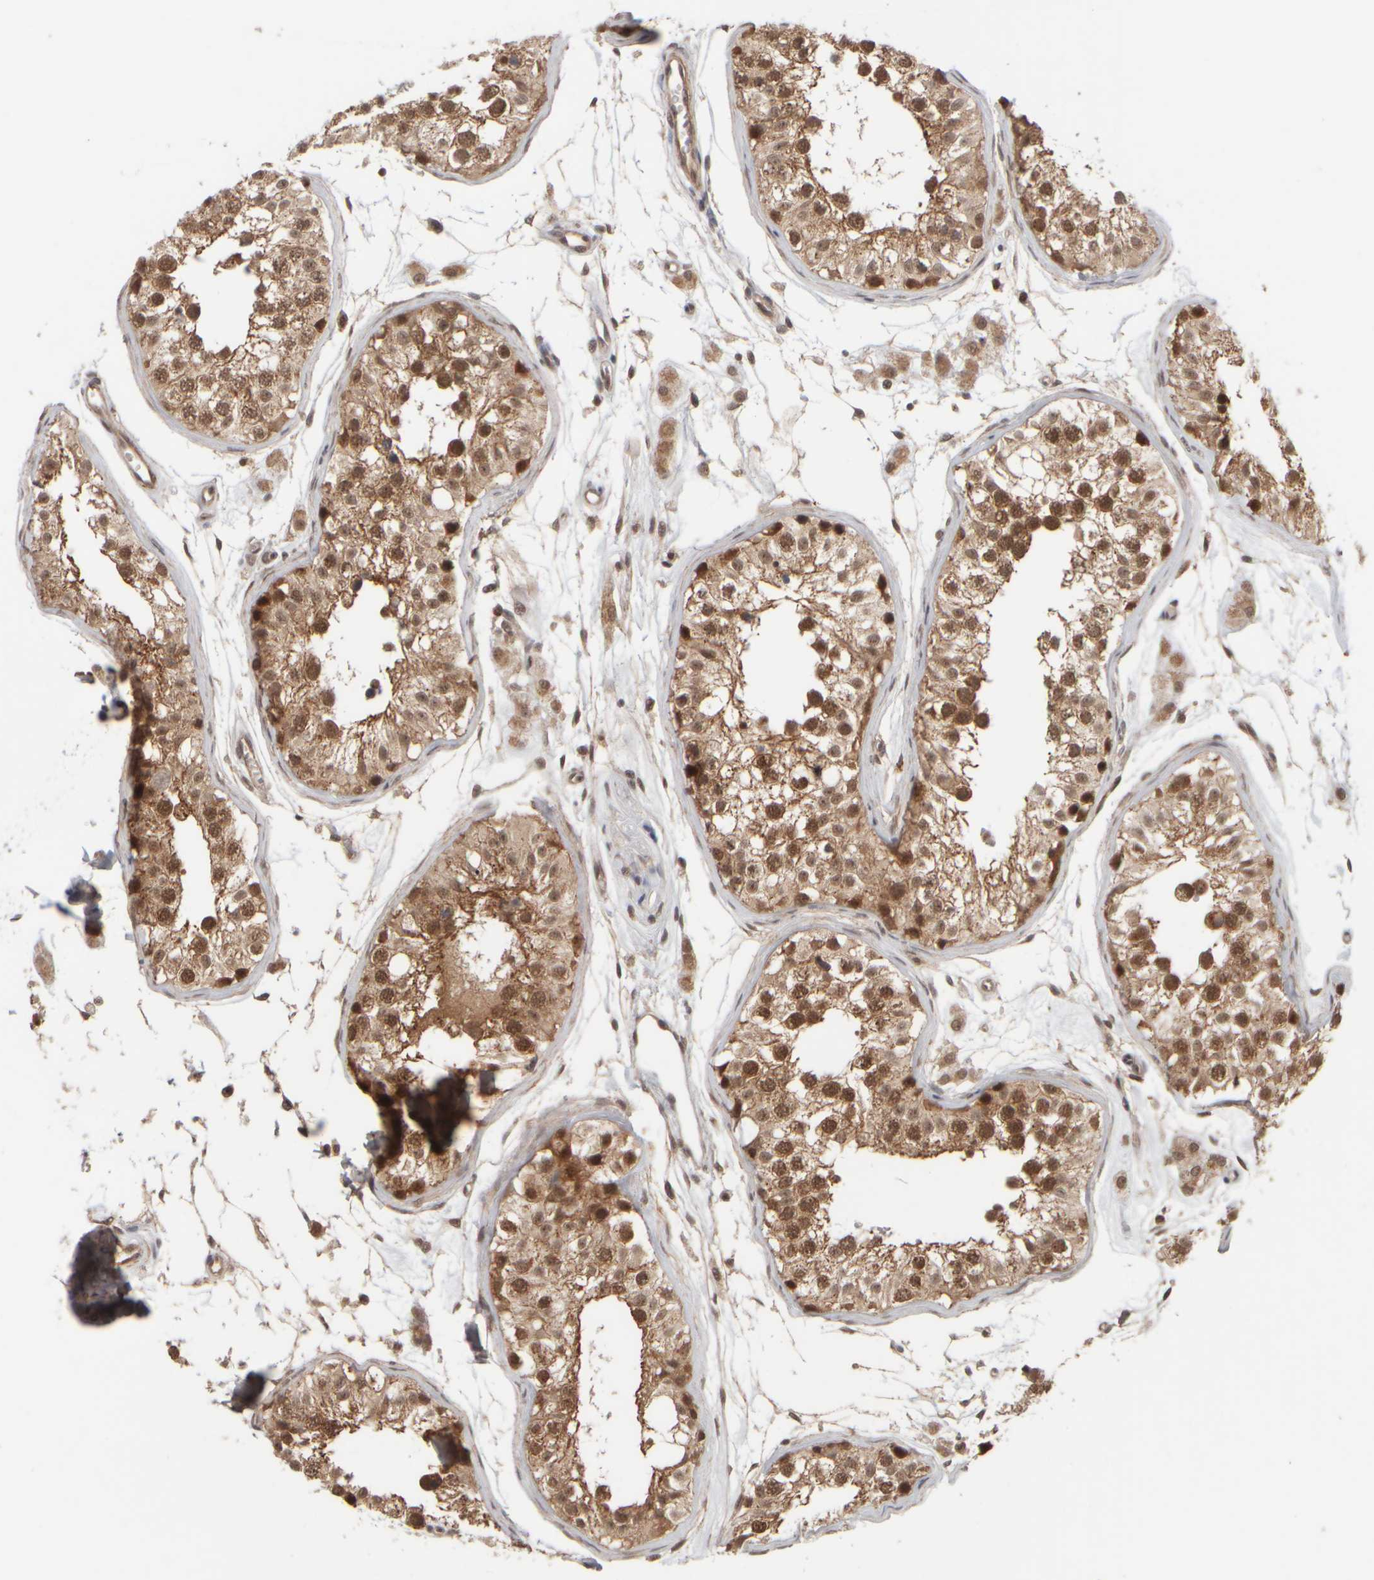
{"staining": {"intensity": "moderate", "quantity": ">75%", "location": "cytoplasmic/membranous,nuclear"}, "tissue": "testis", "cell_type": "Cells in seminiferous ducts", "image_type": "normal", "snomed": [{"axis": "morphology", "description": "Normal tissue, NOS"}, {"axis": "morphology", "description": "Adenocarcinoma, metastatic, NOS"}, {"axis": "topography", "description": "Testis"}], "caption": "Moderate cytoplasmic/membranous,nuclear protein positivity is present in approximately >75% of cells in seminiferous ducts in testis.", "gene": "SYNRG", "patient": {"sex": "male", "age": 26}}